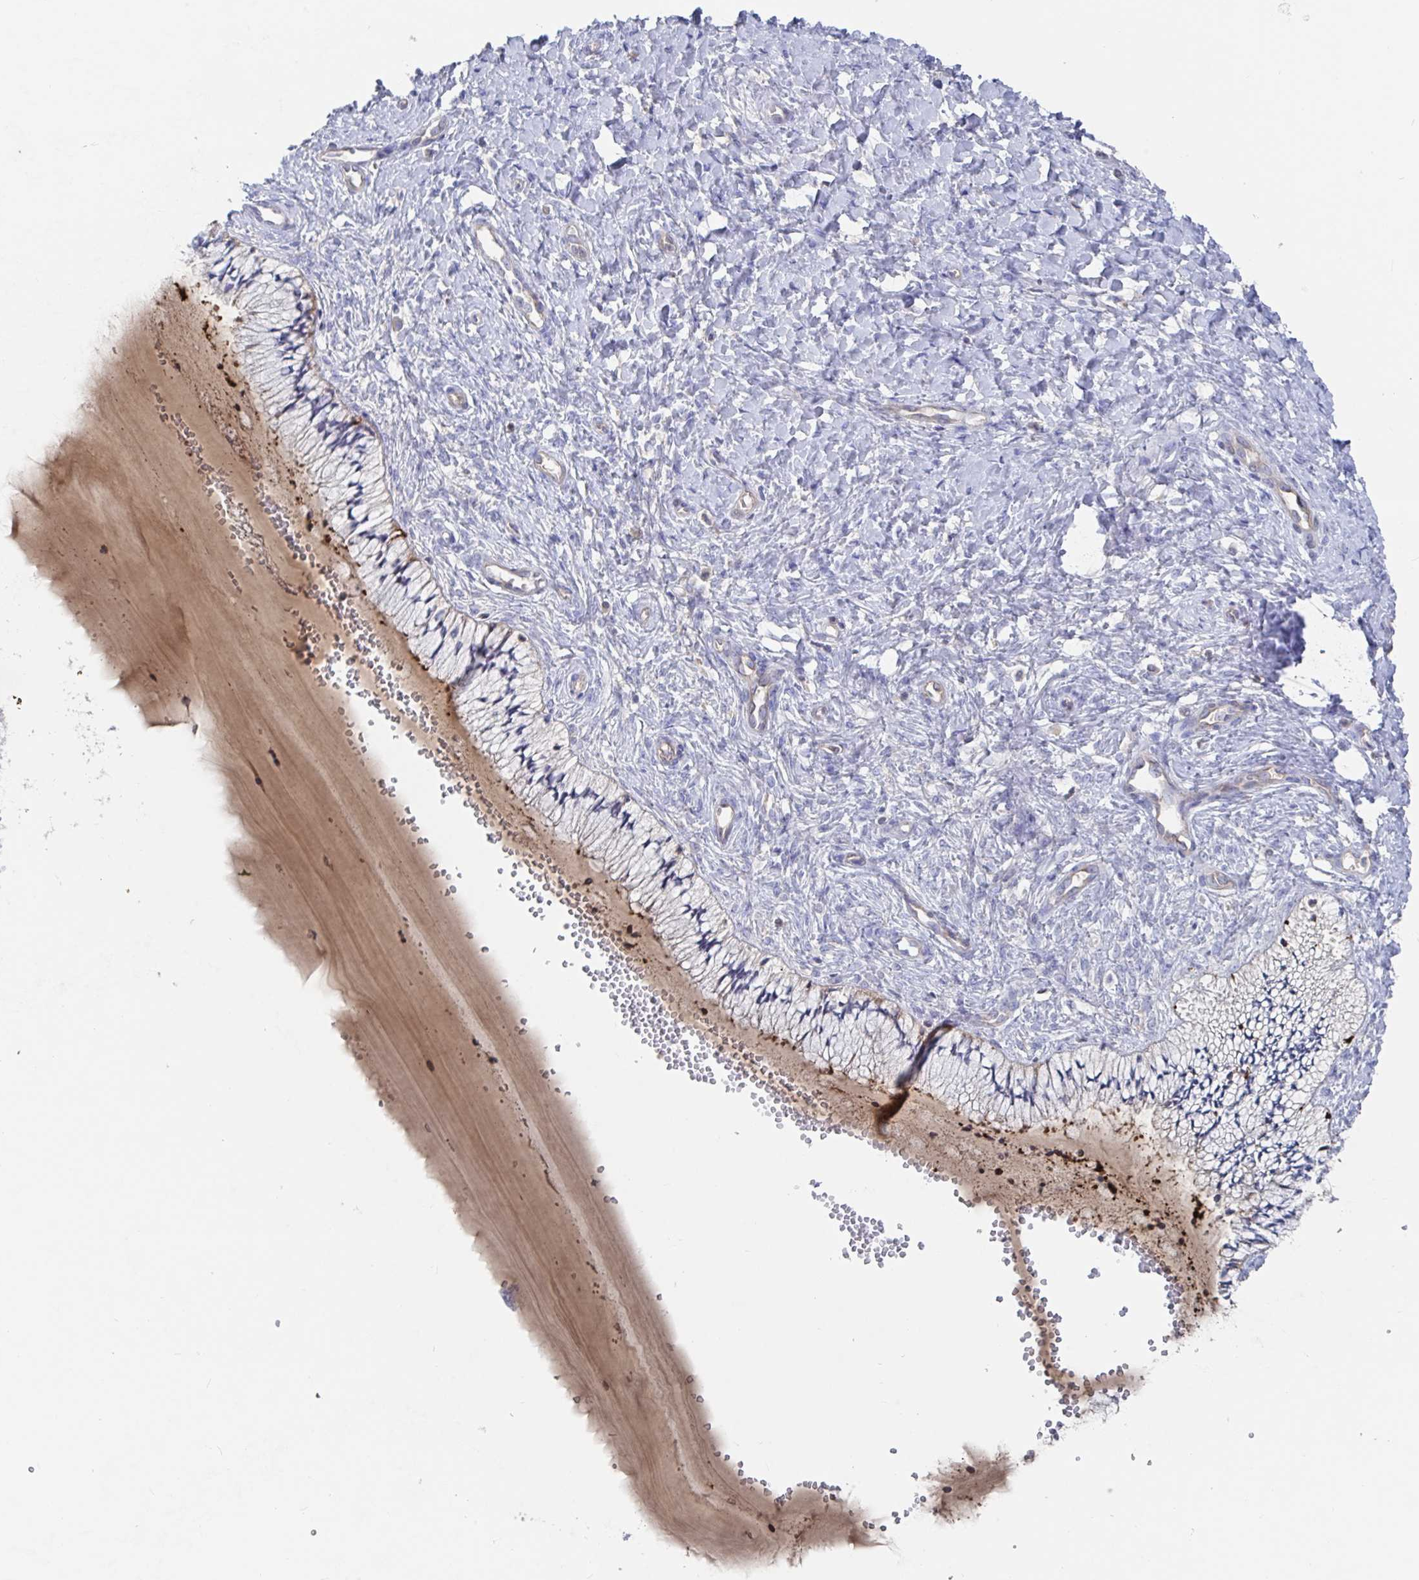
{"staining": {"intensity": "negative", "quantity": "none", "location": "none"}, "tissue": "cervix", "cell_type": "Glandular cells", "image_type": "normal", "snomed": [{"axis": "morphology", "description": "Normal tissue, NOS"}, {"axis": "topography", "description": "Cervix"}], "caption": "The photomicrograph shows no significant staining in glandular cells of cervix. (DAB IHC with hematoxylin counter stain).", "gene": "GPR148", "patient": {"sex": "female", "age": 37}}